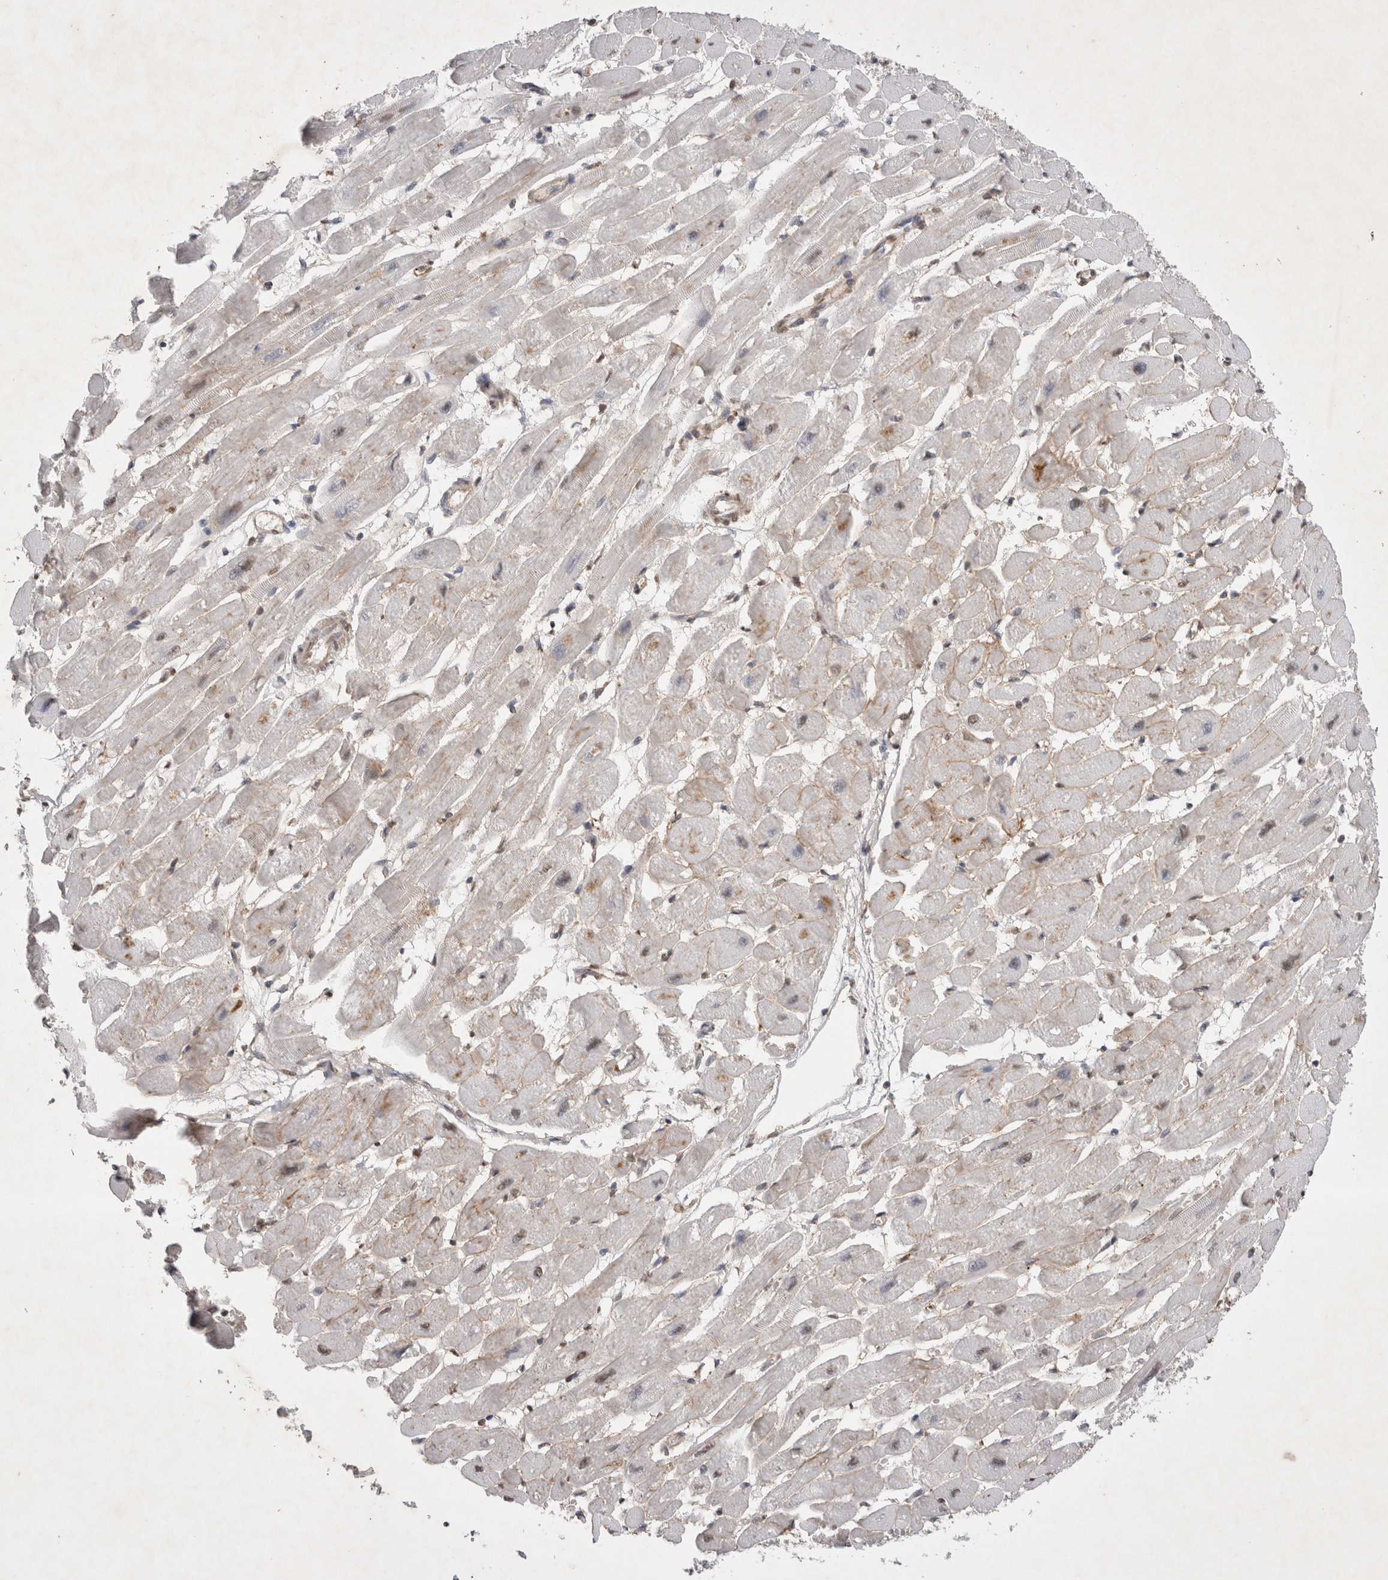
{"staining": {"intensity": "weak", "quantity": "<25%", "location": "cytoplasmic/membranous,nuclear"}, "tissue": "heart muscle", "cell_type": "Cardiomyocytes", "image_type": "normal", "snomed": [{"axis": "morphology", "description": "Normal tissue, NOS"}, {"axis": "topography", "description": "Heart"}], "caption": "This is a image of immunohistochemistry staining of unremarkable heart muscle, which shows no staining in cardiomyocytes. Nuclei are stained in blue.", "gene": "WIPF2", "patient": {"sex": "female", "age": 54}}